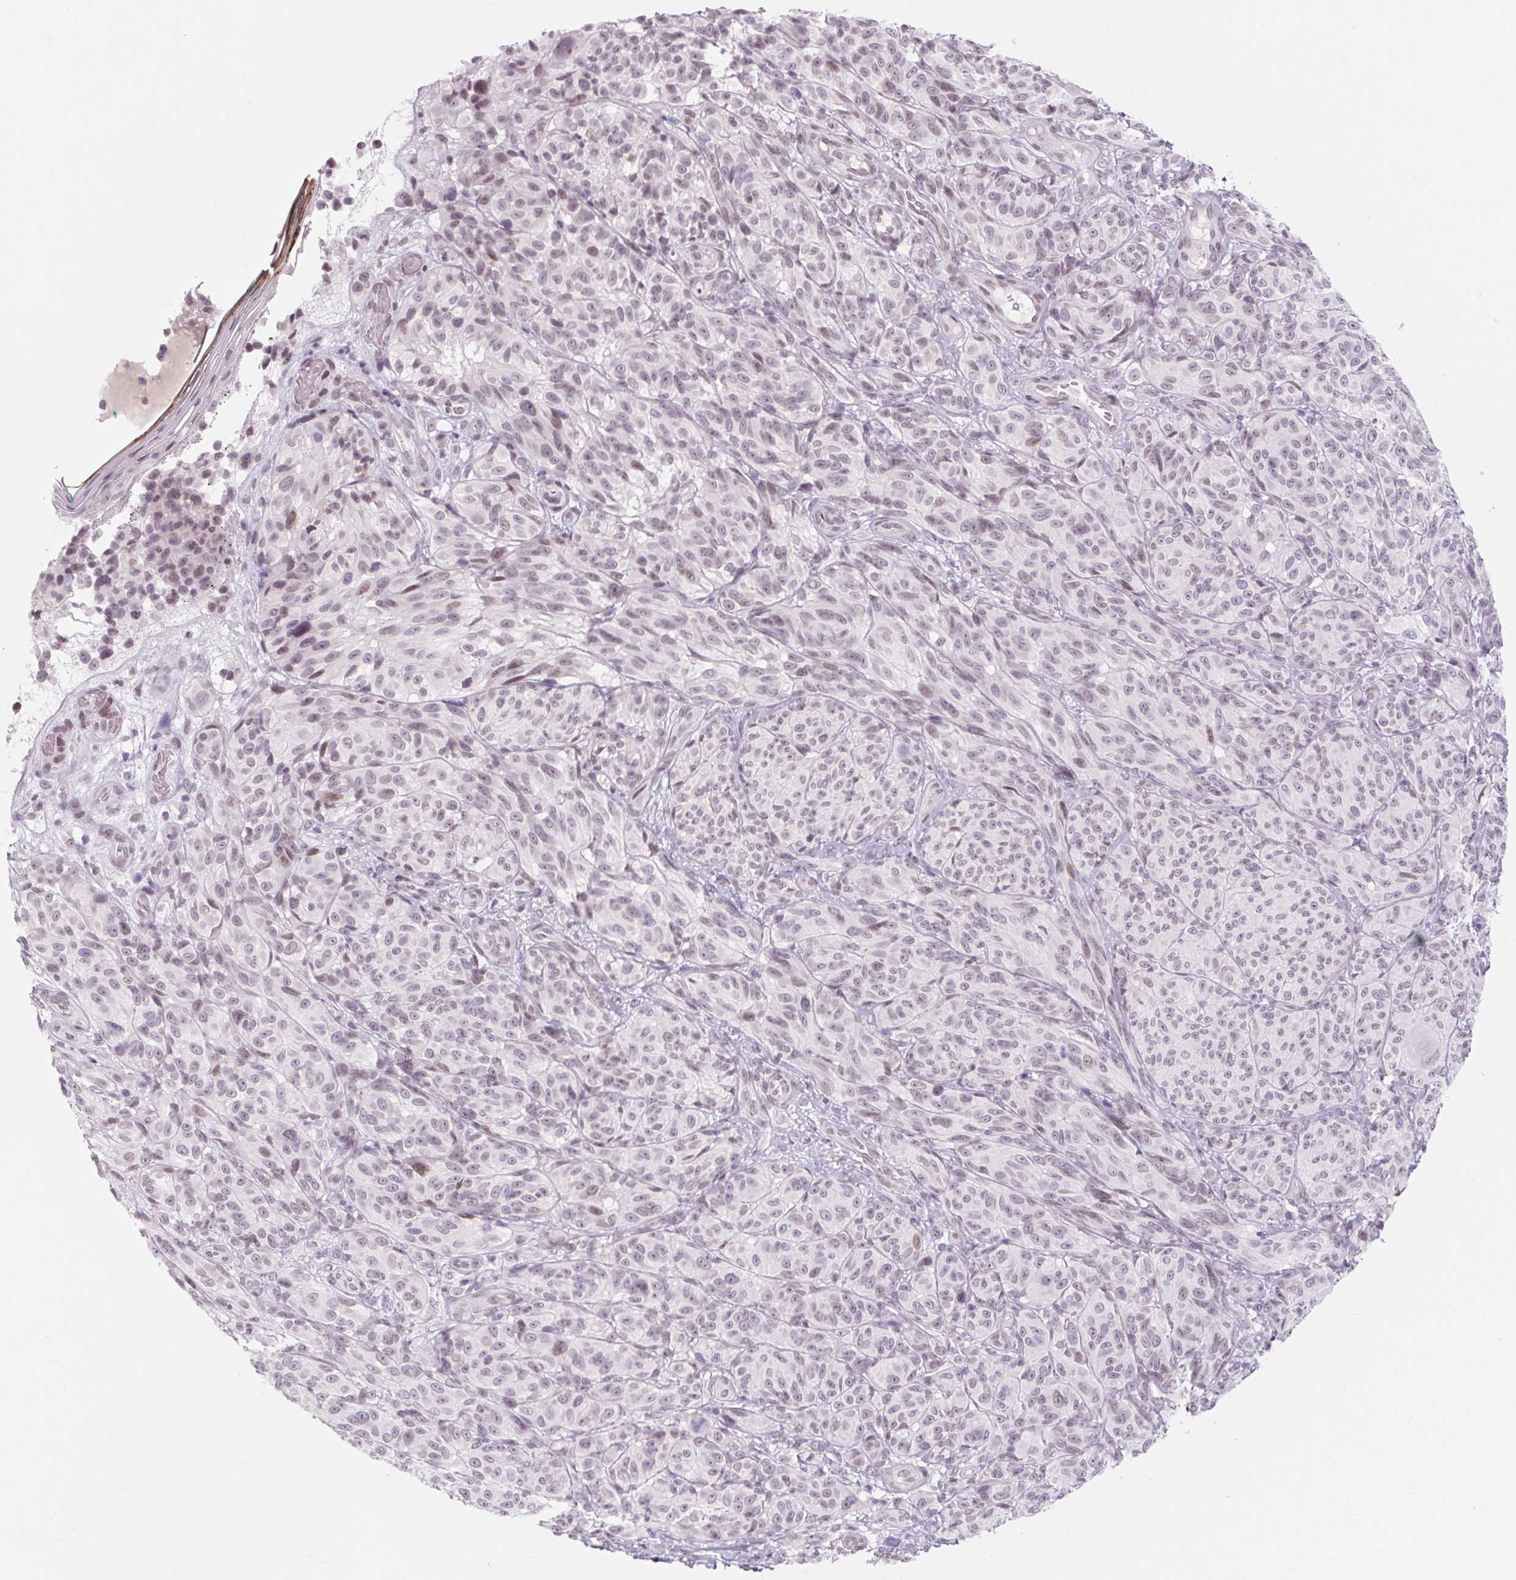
{"staining": {"intensity": "moderate", "quantity": "<25%", "location": "nuclear"}, "tissue": "melanoma", "cell_type": "Tumor cells", "image_type": "cancer", "snomed": [{"axis": "morphology", "description": "Malignant melanoma, NOS"}, {"axis": "topography", "description": "Skin"}], "caption": "About <25% of tumor cells in human melanoma display moderate nuclear protein expression as visualized by brown immunohistochemical staining.", "gene": "KCNQ2", "patient": {"sex": "female", "age": 85}}